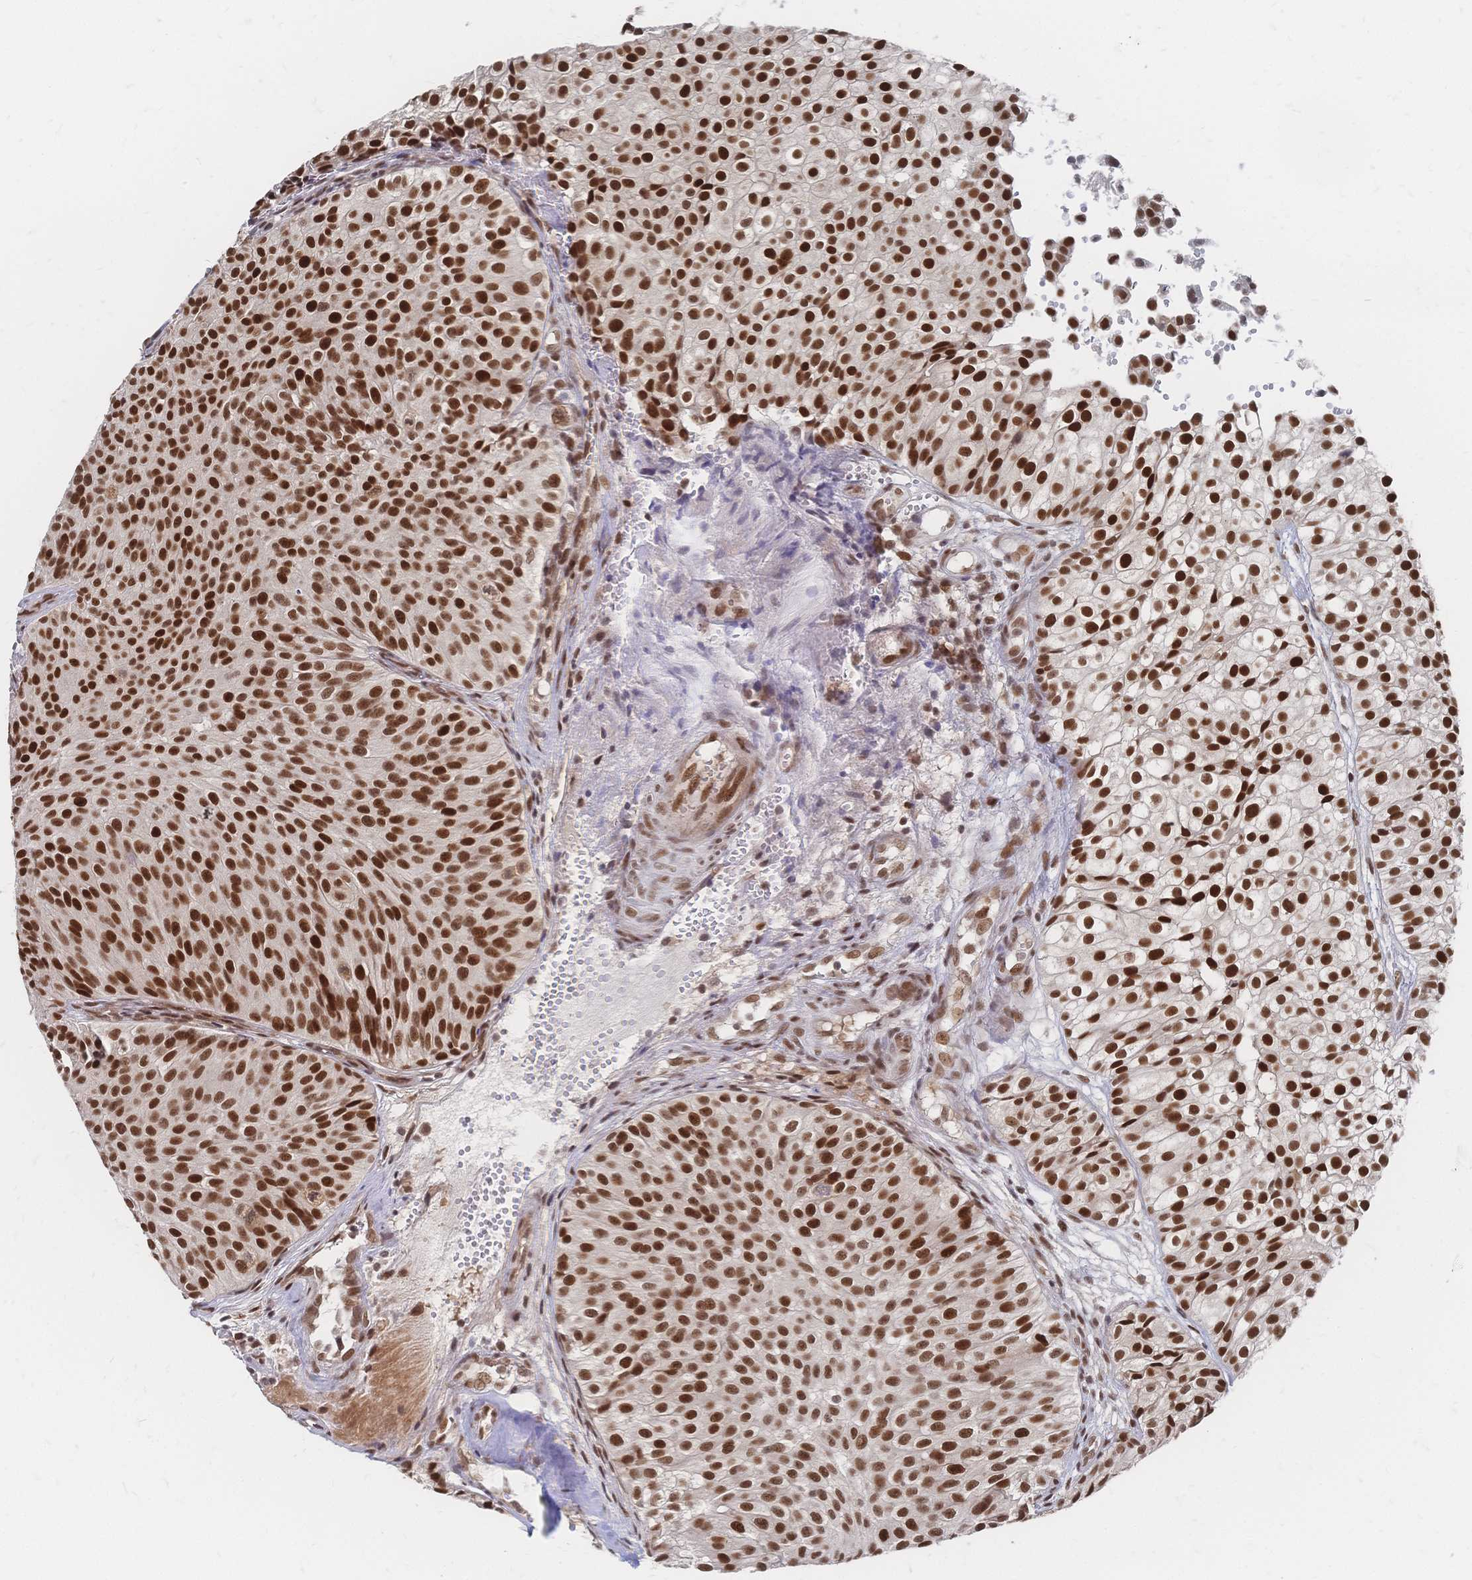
{"staining": {"intensity": "strong", "quantity": ">75%", "location": "nuclear"}, "tissue": "urothelial cancer", "cell_type": "Tumor cells", "image_type": "cancer", "snomed": [{"axis": "morphology", "description": "Urothelial carcinoma, Low grade"}, {"axis": "topography", "description": "Urinary bladder"}], "caption": "The micrograph reveals staining of urothelial carcinoma (low-grade), revealing strong nuclear protein expression (brown color) within tumor cells.", "gene": "NELFA", "patient": {"sex": "male", "age": 70}}